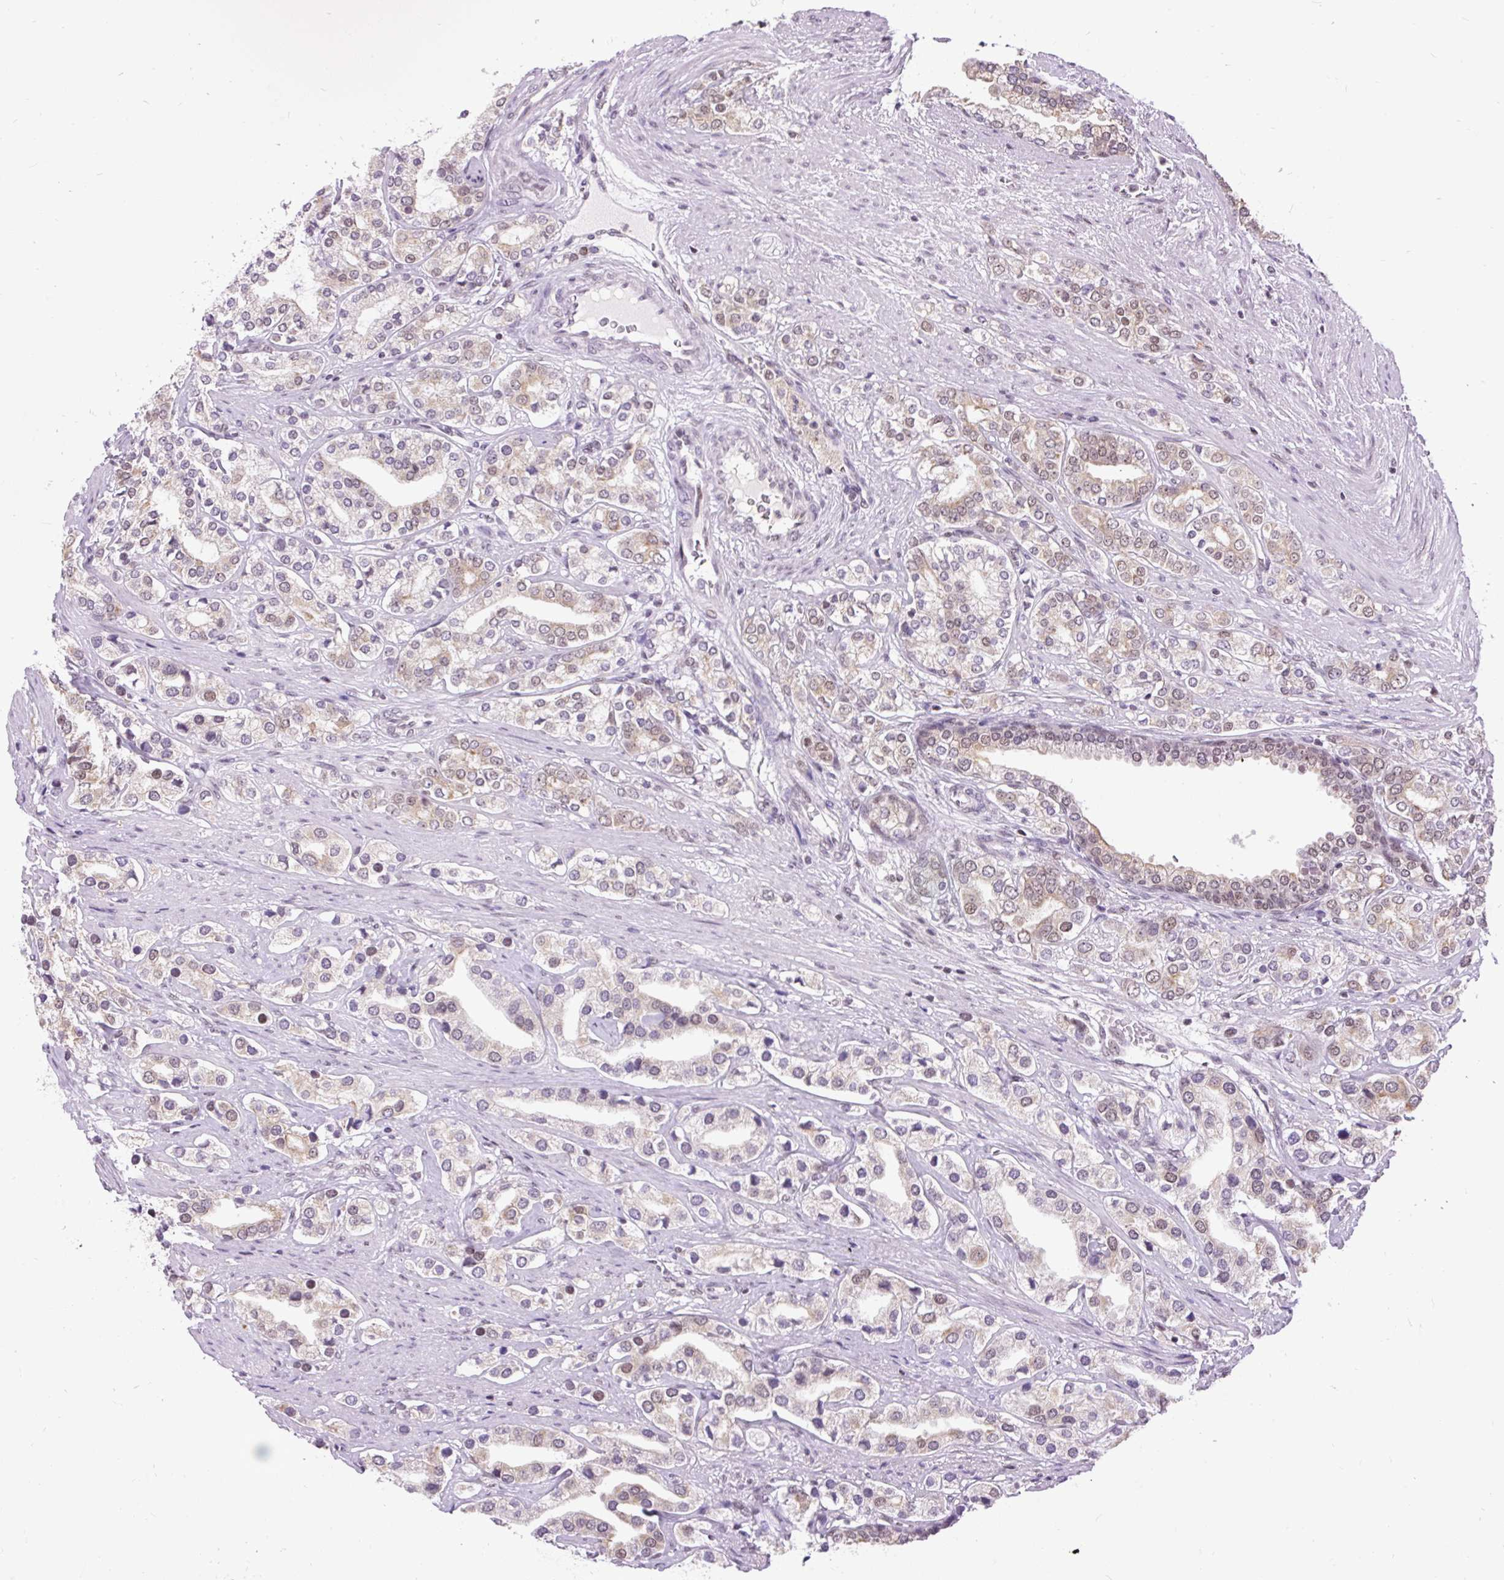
{"staining": {"intensity": "weak", "quantity": "25%-75%", "location": "cytoplasmic/membranous,nuclear"}, "tissue": "prostate cancer", "cell_type": "Tumor cells", "image_type": "cancer", "snomed": [{"axis": "morphology", "description": "Adenocarcinoma, High grade"}, {"axis": "topography", "description": "Prostate"}], "caption": "A micrograph of prostate cancer stained for a protein exhibits weak cytoplasmic/membranous and nuclear brown staining in tumor cells. (brown staining indicates protein expression, while blue staining denotes nuclei).", "gene": "ZNF672", "patient": {"sex": "male", "age": 58}}